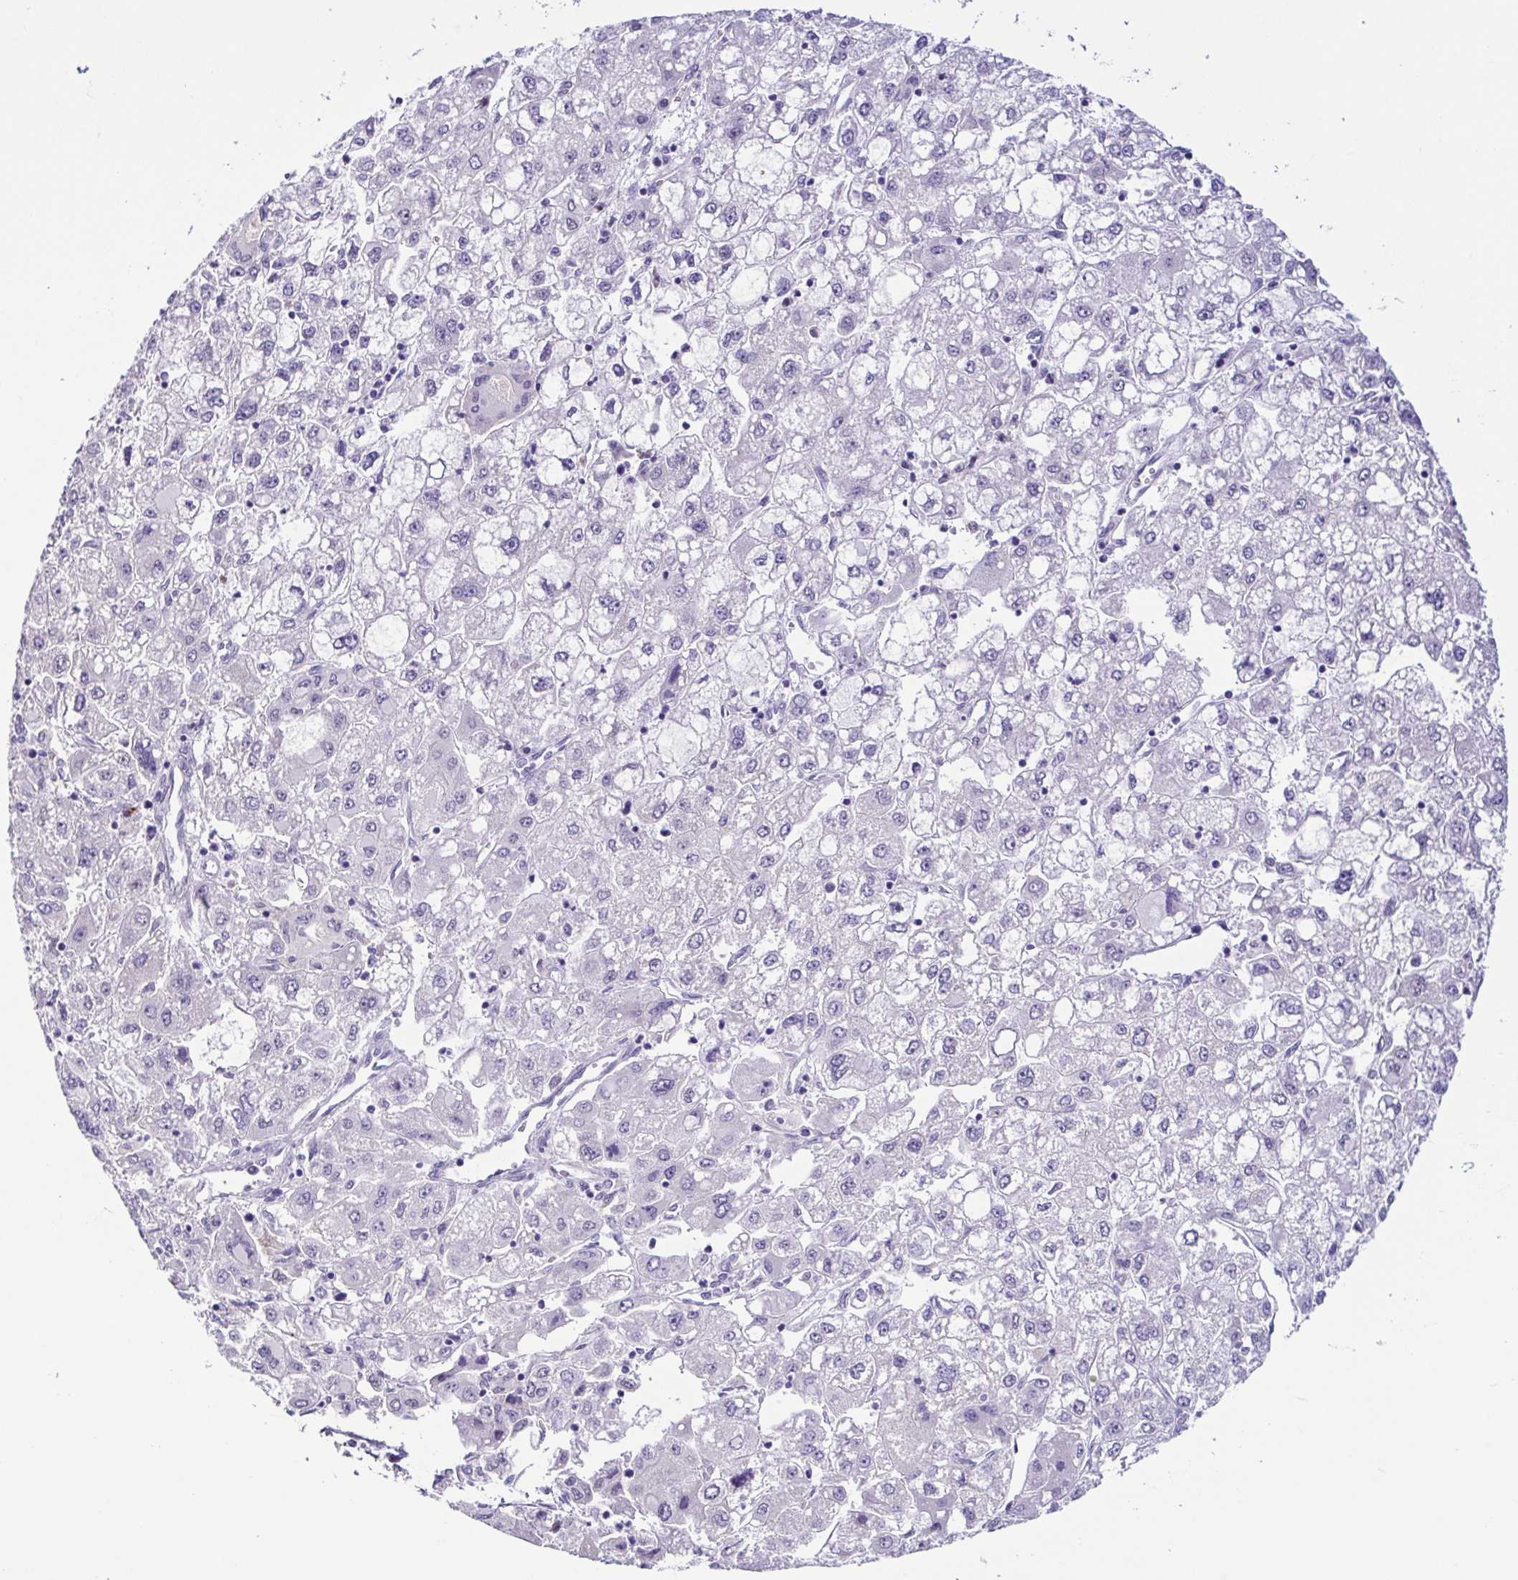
{"staining": {"intensity": "negative", "quantity": "none", "location": "none"}, "tissue": "liver cancer", "cell_type": "Tumor cells", "image_type": "cancer", "snomed": [{"axis": "morphology", "description": "Carcinoma, Hepatocellular, NOS"}, {"axis": "topography", "description": "Liver"}], "caption": "Immunohistochemical staining of human hepatocellular carcinoma (liver) exhibits no significant positivity in tumor cells.", "gene": "TERT", "patient": {"sex": "male", "age": 40}}